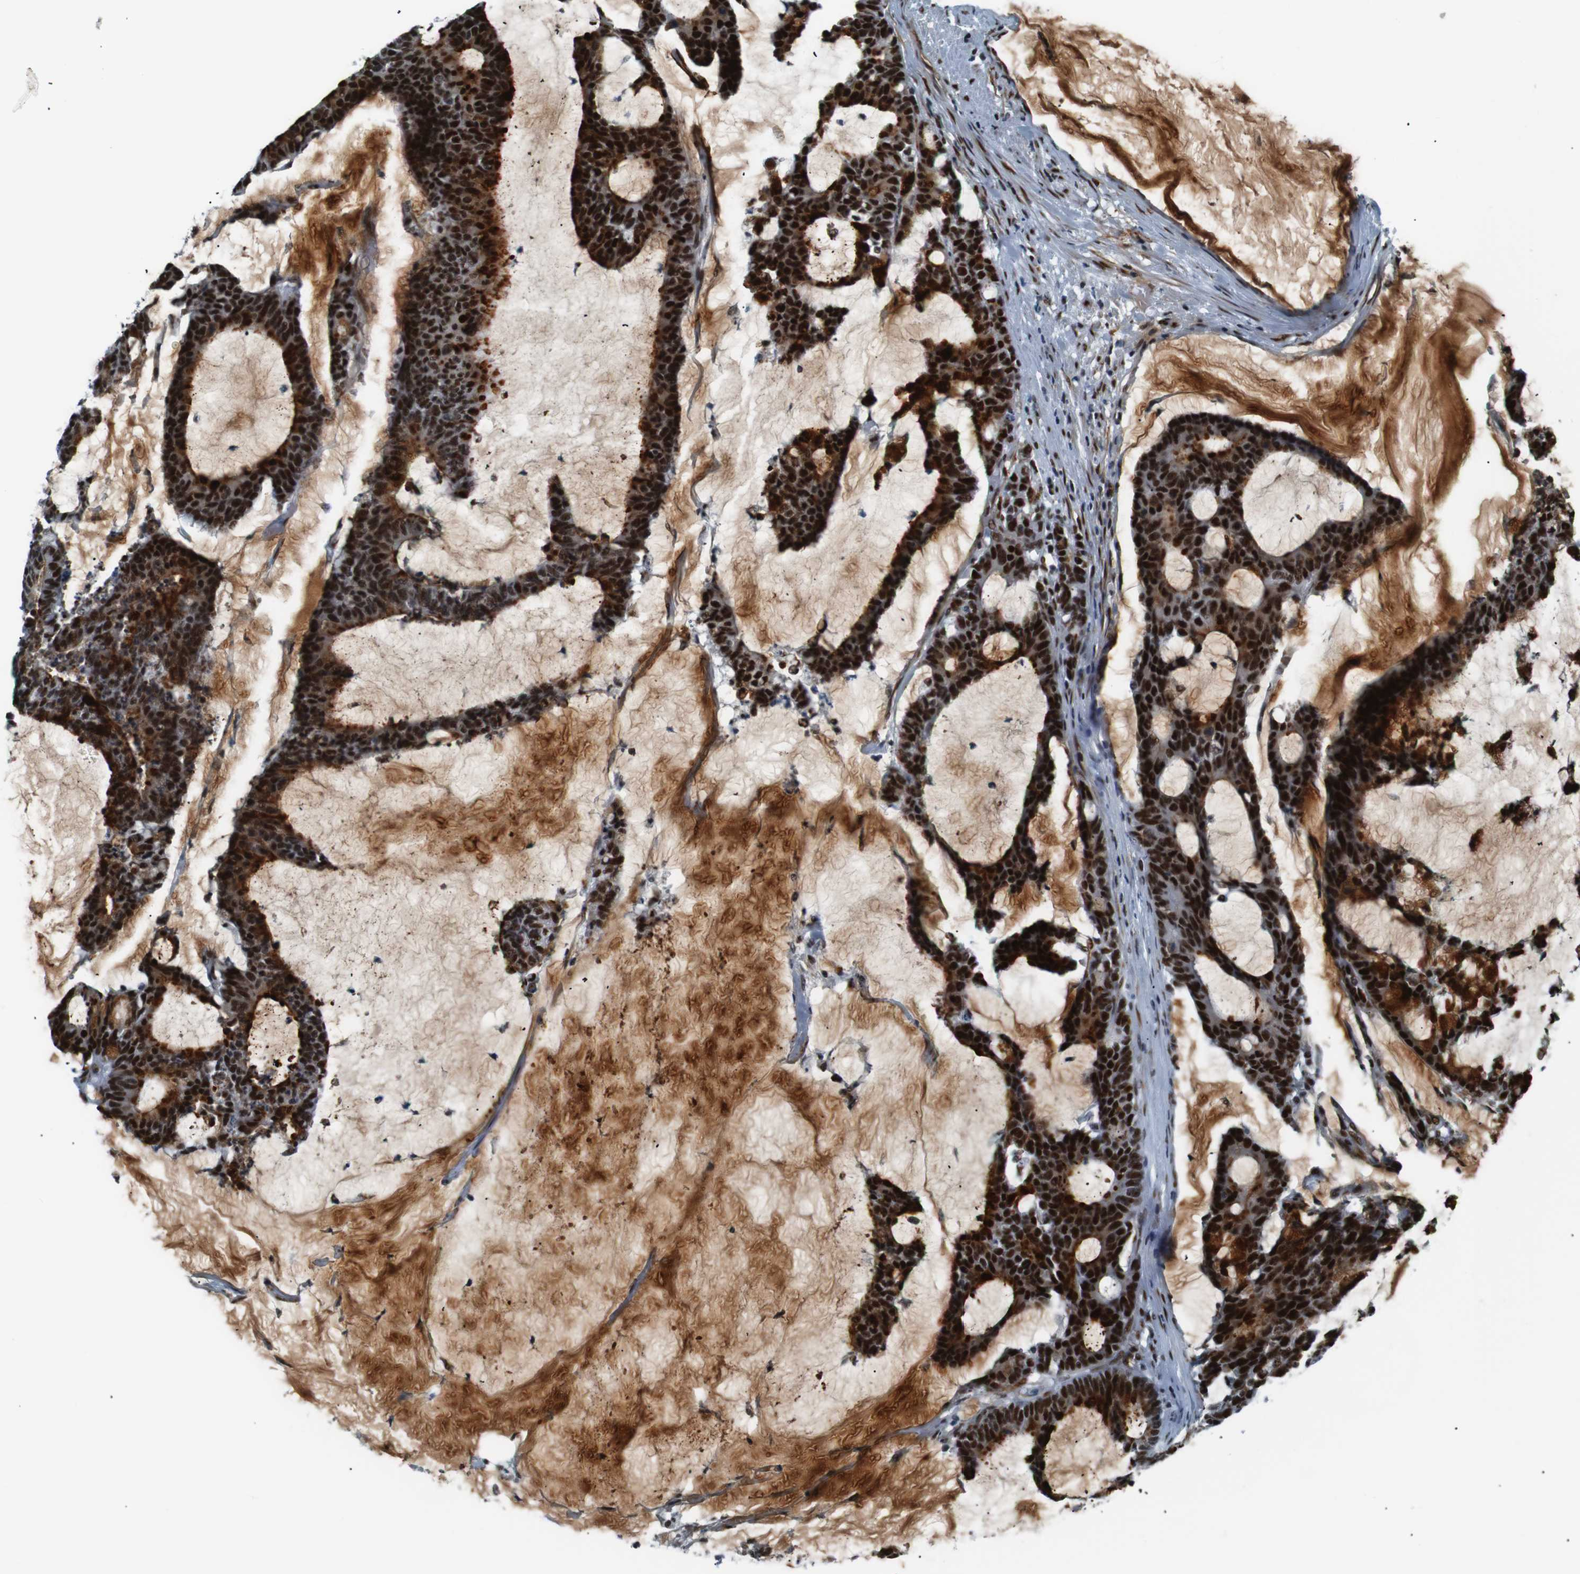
{"staining": {"intensity": "strong", "quantity": ">75%", "location": "nuclear"}, "tissue": "colorectal cancer", "cell_type": "Tumor cells", "image_type": "cancer", "snomed": [{"axis": "morphology", "description": "Adenocarcinoma, NOS"}, {"axis": "topography", "description": "Colon"}], "caption": "IHC histopathology image of human adenocarcinoma (colorectal) stained for a protein (brown), which displays high levels of strong nuclear expression in about >75% of tumor cells.", "gene": "HEXIM1", "patient": {"sex": "female", "age": 84}}